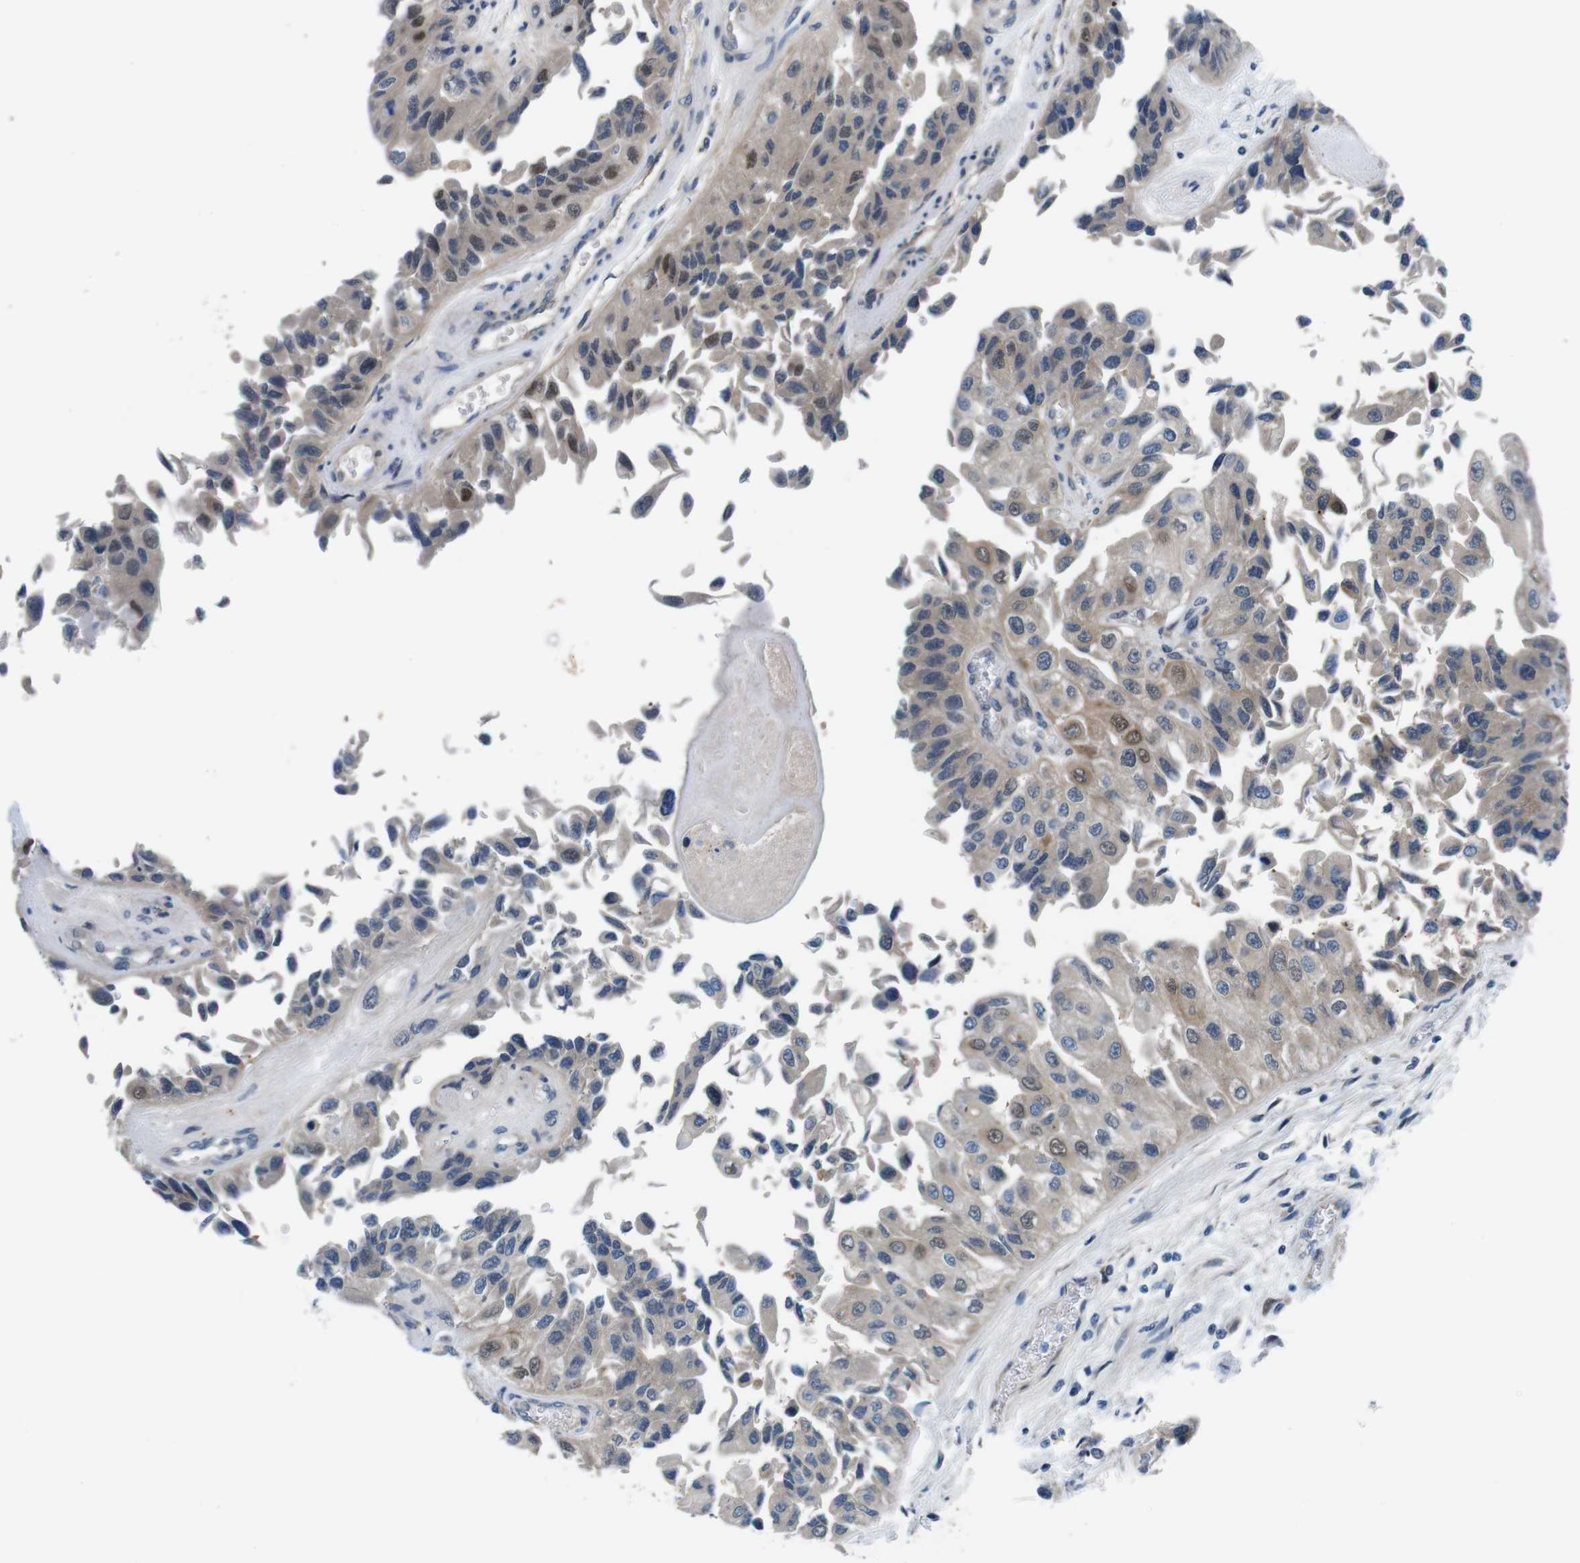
{"staining": {"intensity": "moderate", "quantity": "<25%", "location": "cytoplasmic/membranous,nuclear"}, "tissue": "urothelial cancer", "cell_type": "Tumor cells", "image_type": "cancer", "snomed": [{"axis": "morphology", "description": "Urothelial carcinoma, High grade"}, {"axis": "topography", "description": "Kidney"}, {"axis": "topography", "description": "Urinary bladder"}], "caption": "Urothelial cancer stained with a brown dye exhibits moderate cytoplasmic/membranous and nuclear positive staining in approximately <25% of tumor cells.", "gene": "JAK1", "patient": {"sex": "male", "age": 77}}